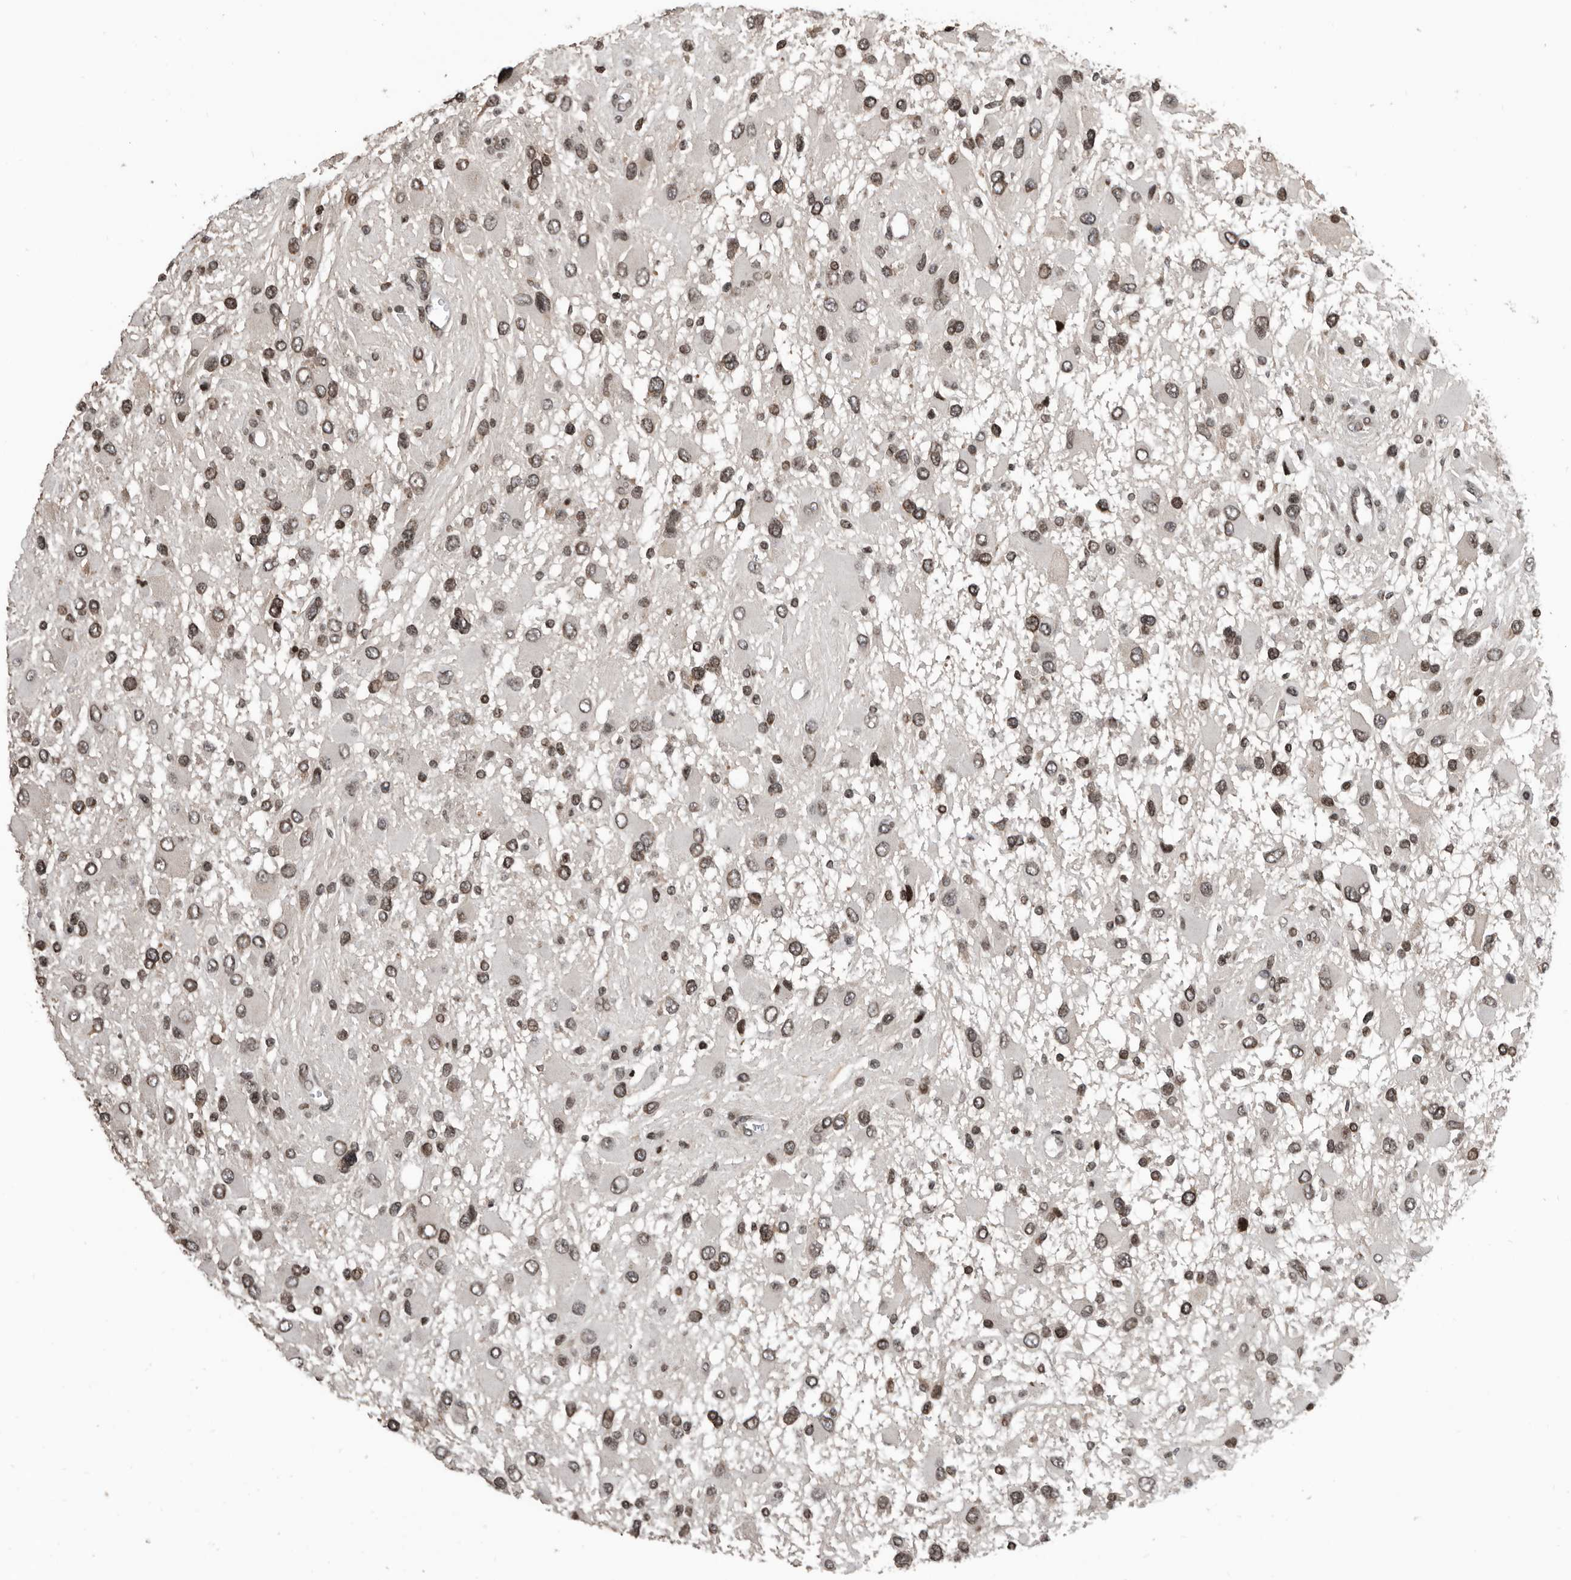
{"staining": {"intensity": "moderate", "quantity": ">75%", "location": "nuclear"}, "tissue": "glioma", "cell_type": "Tumor cells", "image_type": "cancer", "snomed": [{"axis": "morphology", "description": "Glioma, malignant, High grade"}, {"axis": "topography", "description": "Brain"}], "caption": "A micrograph of human high-grade glioma (malignant) stained for a protein demonstrates moderate nuclear brown staining in tumor cells.", "gene": "SNRNP48", "patient": {"sex": "male", "age": 53}}